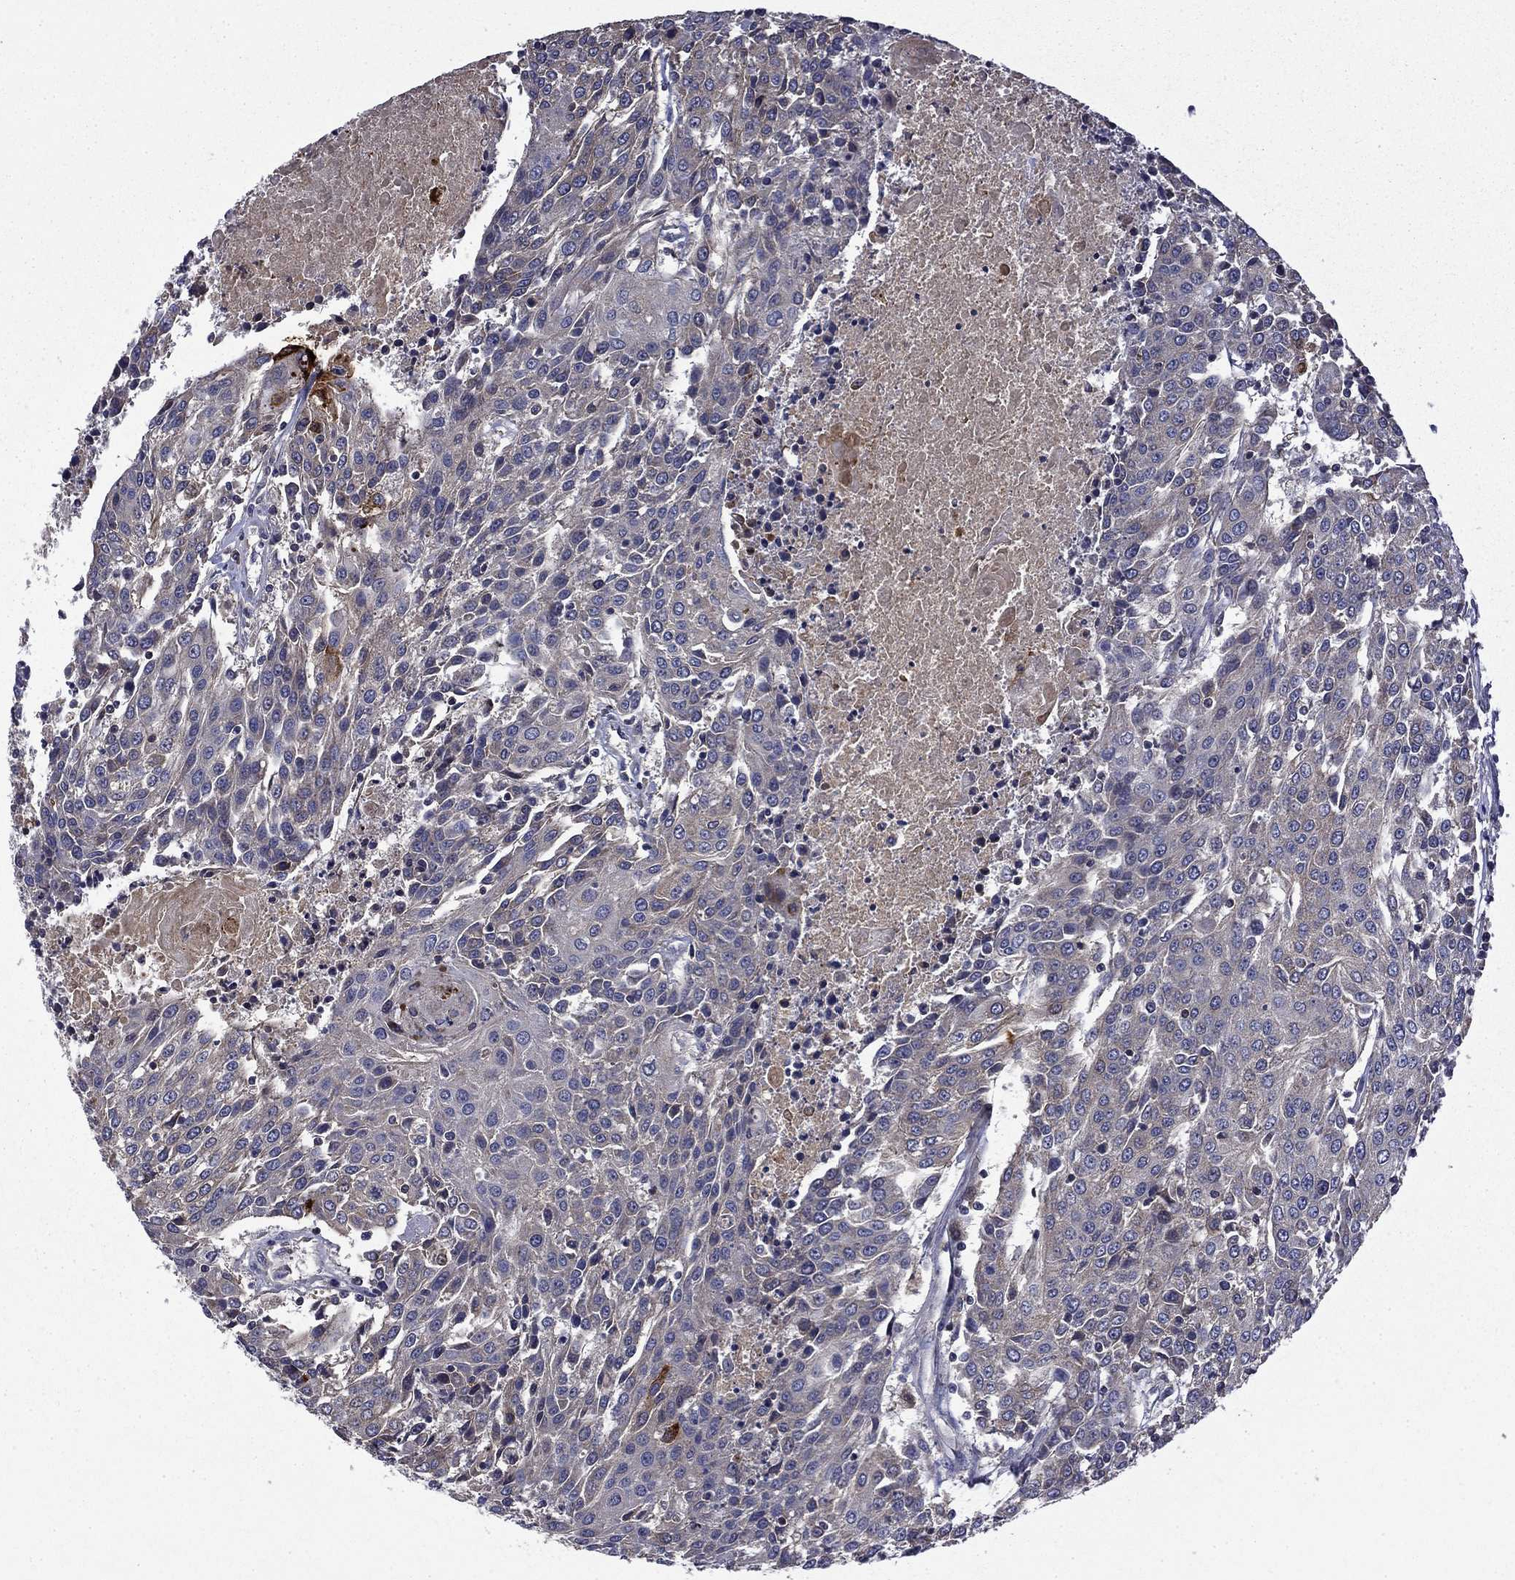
{"staining": {"intensity": "negative", "quantity": "none", "location": "none"}, "tissue": "urothelial cancer", "cell_type": "Tumor cells", "image_type": "cancer", "snomed": [{"axis": "morphology", "description": "Urothelial carcinoma, High grade"}, {"axis": "topography", "description": "Urinary bladder"}], "caption": "Urothelial carcinoma (high-grade) stained for a protein using immunohistochemistry (IHC) shows no staining tumor cells.", "gene": "CEACAM7", "patient": {"sex": "female", "age": 85}}